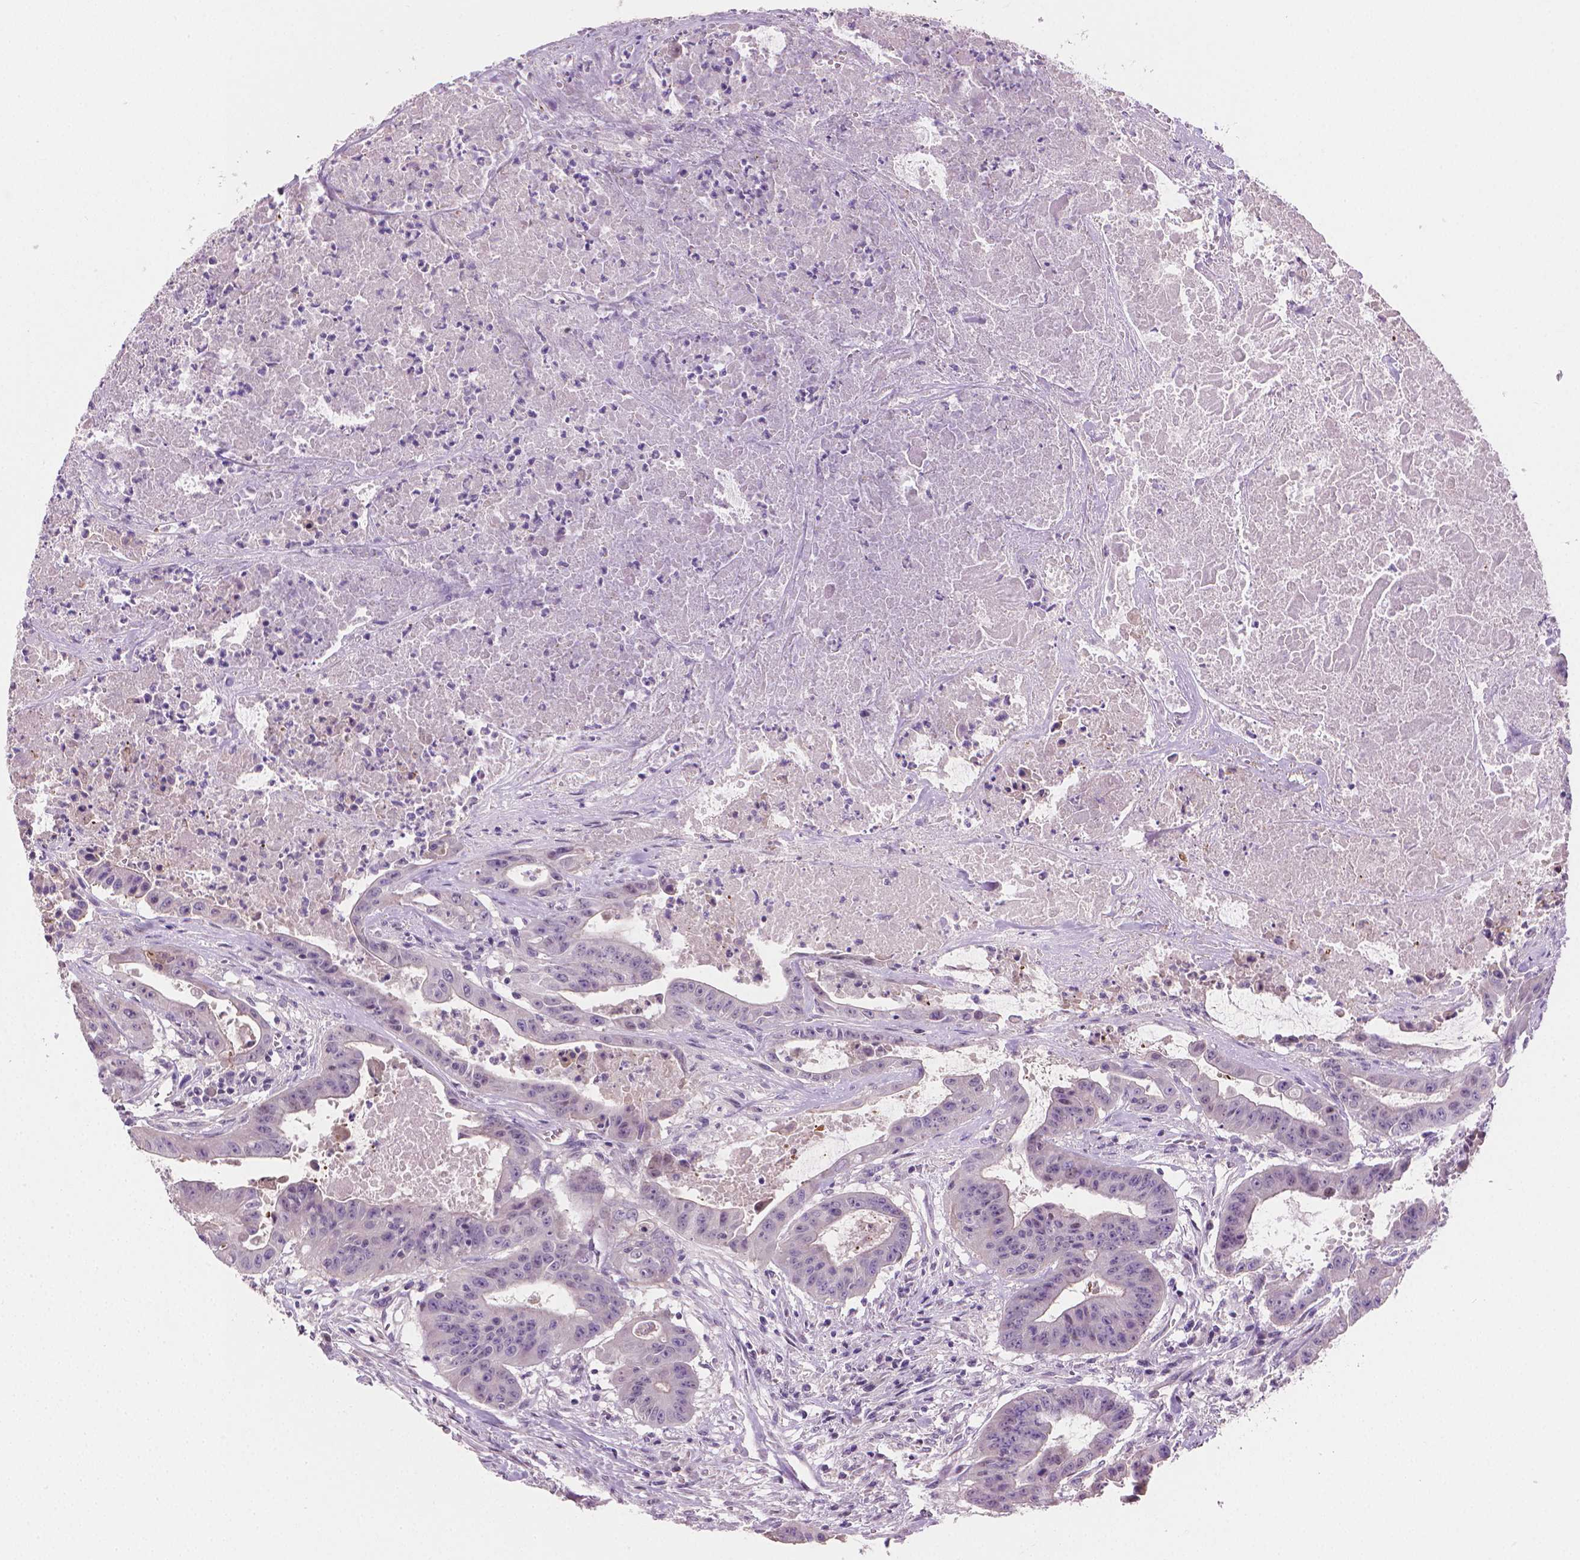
{"staining": {"intensity": "negative", "quantity": "none", "location": "none"}, "tissue": "colorectal cancer", "cell_type": "Tumor cells", "image_type": "cancer", "snomed": [{"axis": "morphology", "description": "Adenocarcinoma, NOS"}, {"axis": "topography", "description": "Colon"}], "caption": "IHC of human colorectal adenocarcinoma shows no positivity in tumor cells.", "gene": "CLXN", "patient": {"sex": "male", "age": 33}}